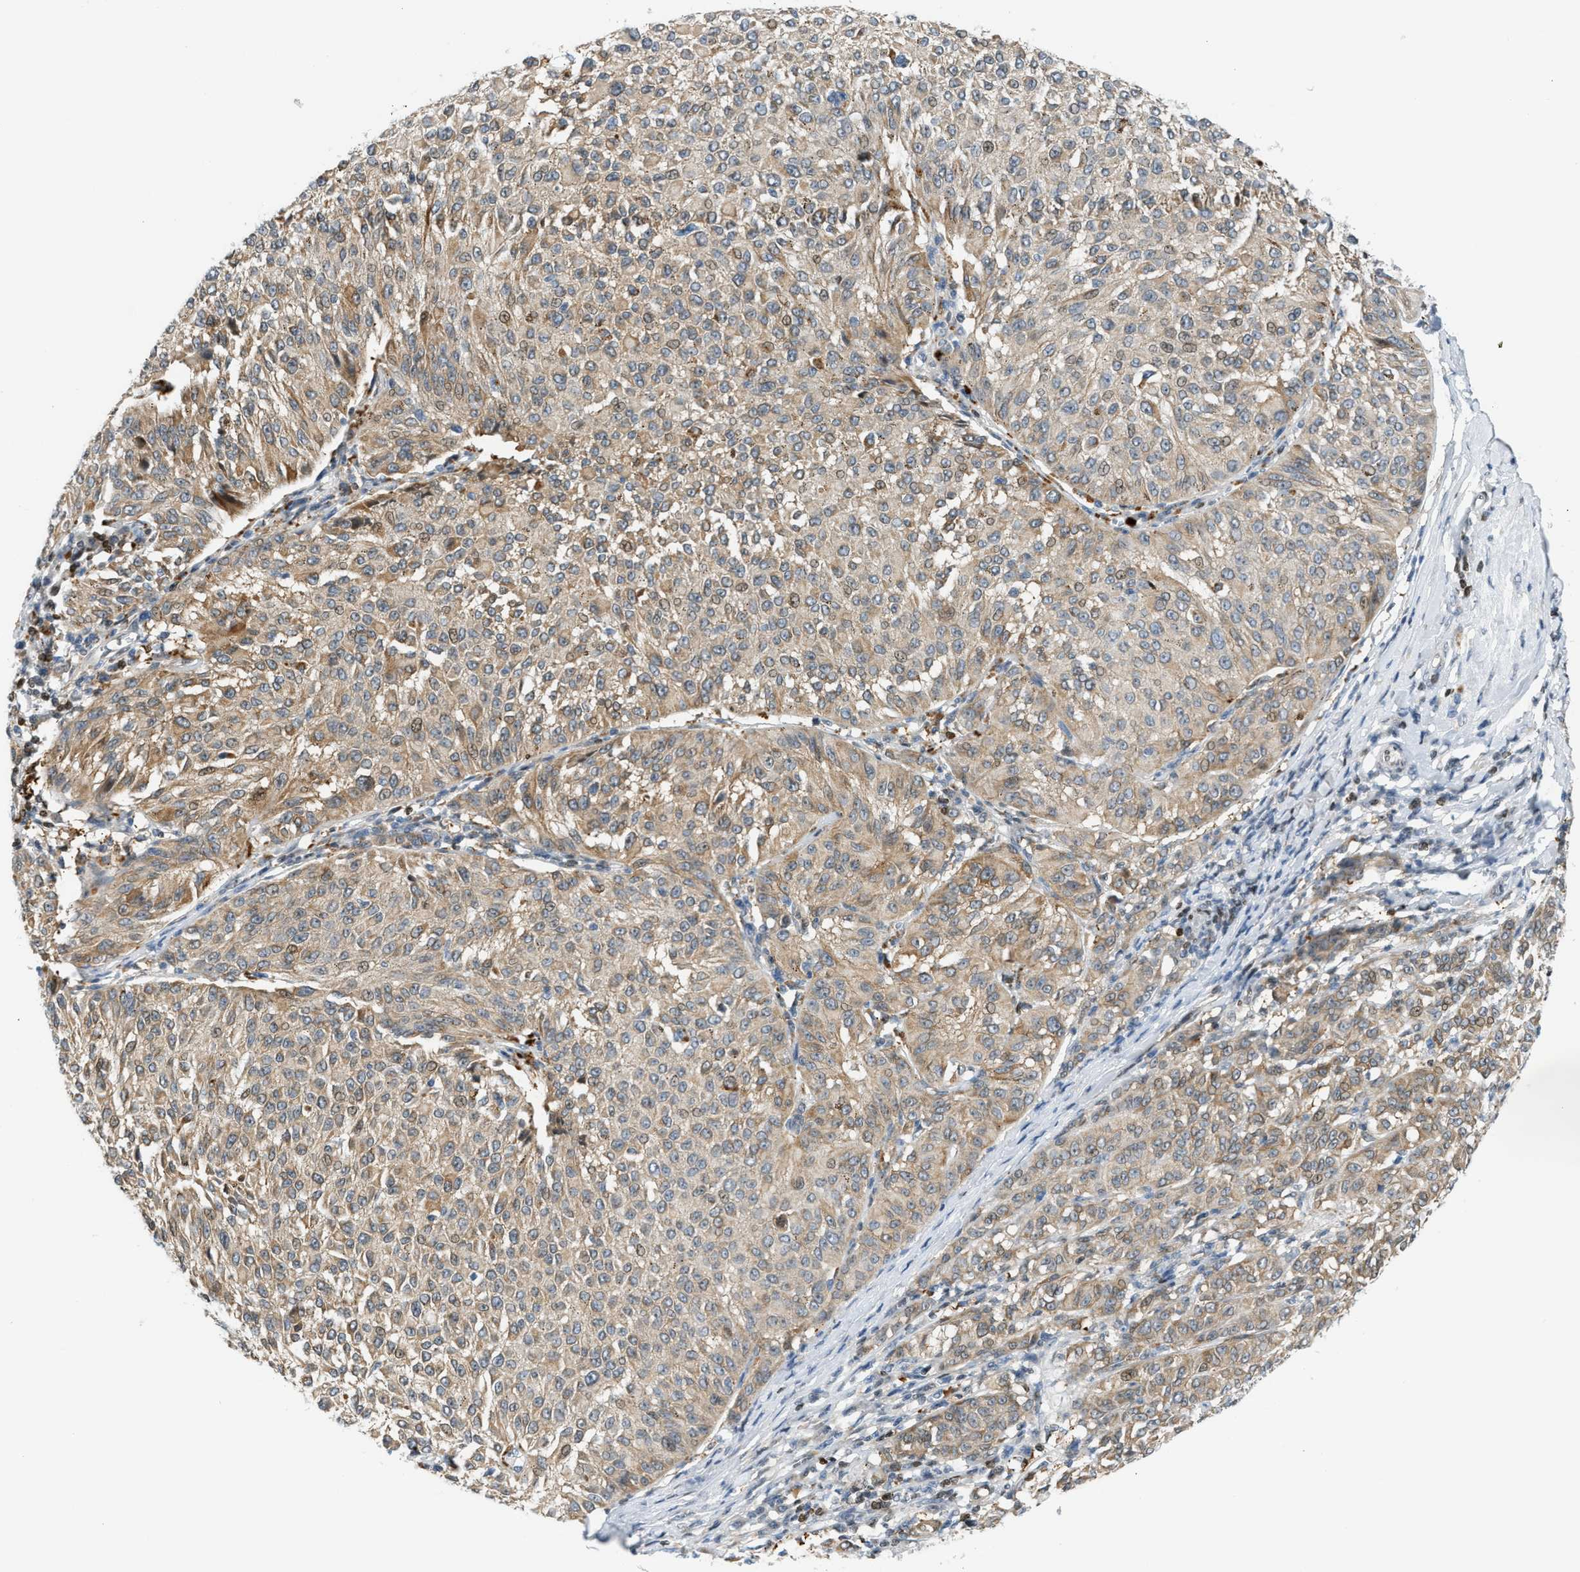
{"staining": {"intensity": "weak", "quantity": ">75%", "location": "cytoplasmic/membranous"}, "tissue": "melanoma", "cell_type": "Tumor cells", "image_type": "cancer", "snomed": [{"axis": "morphology", "description": "Malignant melanoma, NOS"}, {"axis": "topography", "description": "Skin"}], "caption": "High-magnification brightfield microscopy of melanoma stained with DAB (3,3'-diaminobenzidine) (brown) and counterstained with hematoxylin (blue). tumor cells exhibit weak cytoplasmic/membranous positivity is appreciated in about>75% of cells.", "gene": "NPS", "patient": {"sex": "female", "age": 72}}